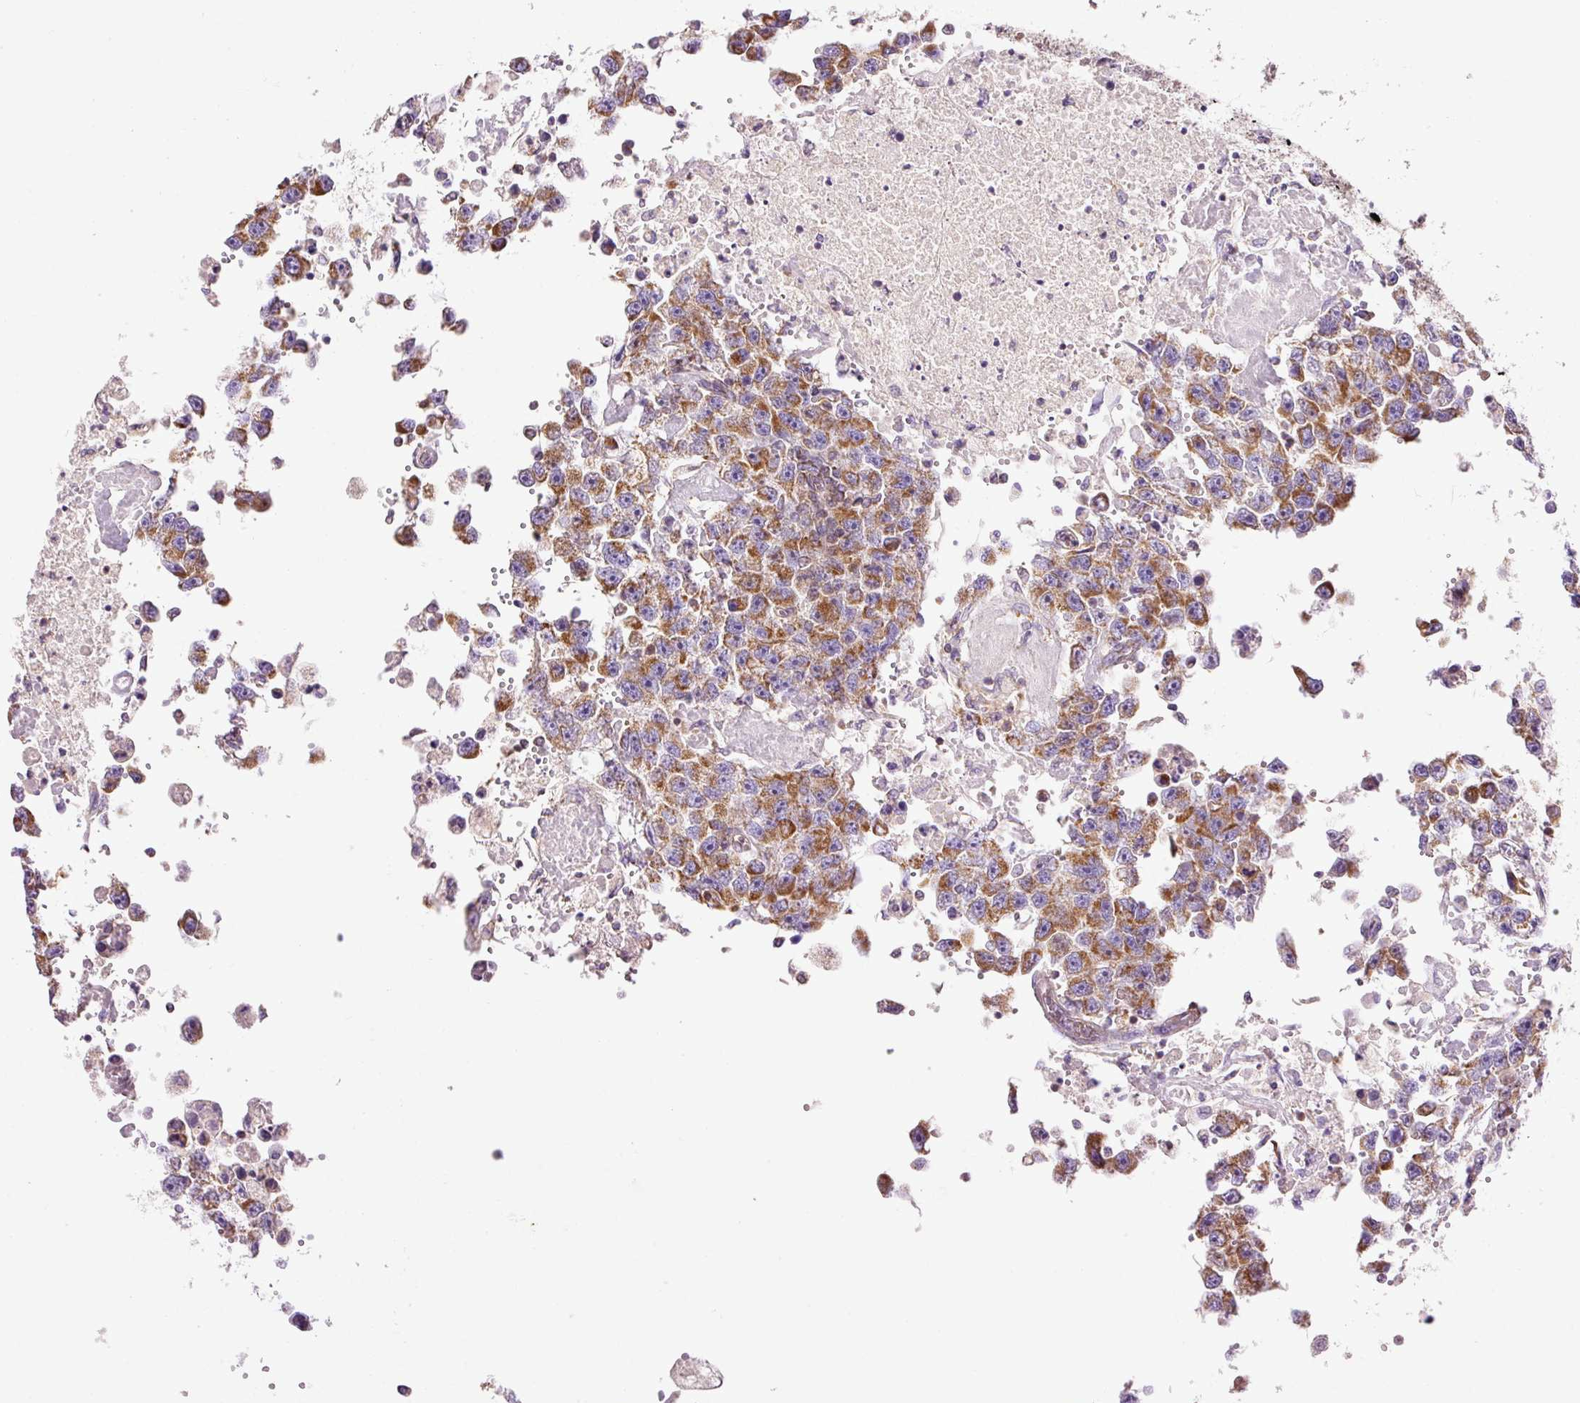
{"staining": {"intensity": "moderate", "quantity": ">75%", "location": "cytoplasmic/membranous"}, "tissue": "testis cancer", "cell_type": "Tumor cells", "image_type": "cancer", "snomed": [{"axis": "morphology", "description": "Carcinoma, Embryonal, NOS"}, {"axis": "topography", "description": "Testis"}], "caption": "A medium amount of moderate cytoplasmic/membranous staining is seen in about >75% of tumor cells in testis cancer (embryonal carcinoma) tissue.", "gene": "IMMT", "patient": {"sex": "male", "age": 83}}